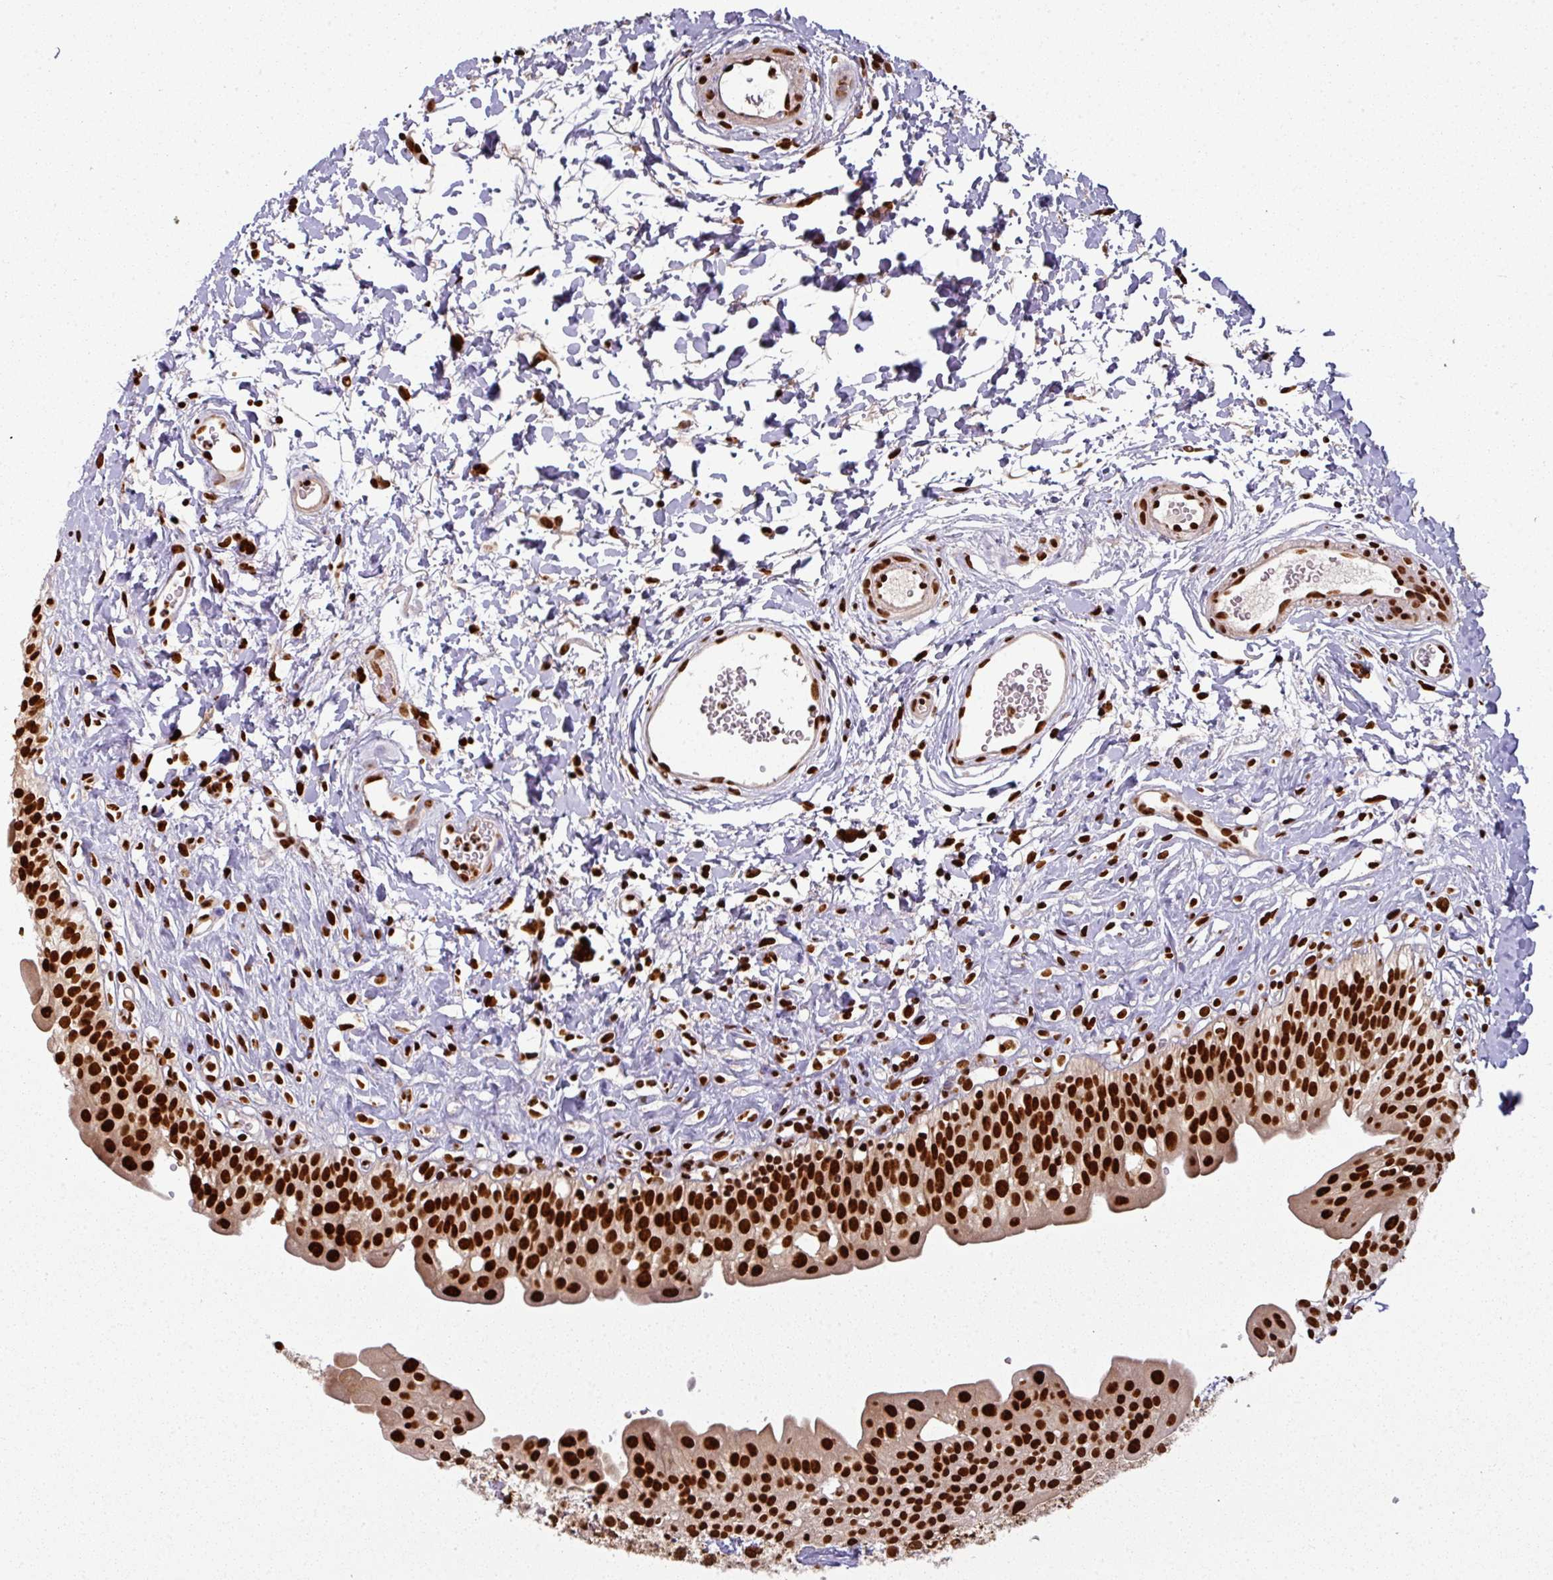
{"staining": {"intensity": "strong", "quantity": ">75%", "location": "nuclear"}, "tissue": "urinary bladder", "cell_type": "Urothelial cells", "image_type": "normal", "snomed": [{"axis": "morphology", "description": "Normal tissue, NOS"}, {"axis": "topography", "description": "Urinary bladder"}], "caption": "Benign urinary bladder was stained to show a protein in brown. There is high levels of strong nuclear positivity in about >75% of urothelial cells. The protein of interest is stained brown, and the nuclei are stained in blue (DAB IHC with brightfield microscopy, high magnification).", "gene": "SIK3", "patient": {"sex": "male", "age": 51}}